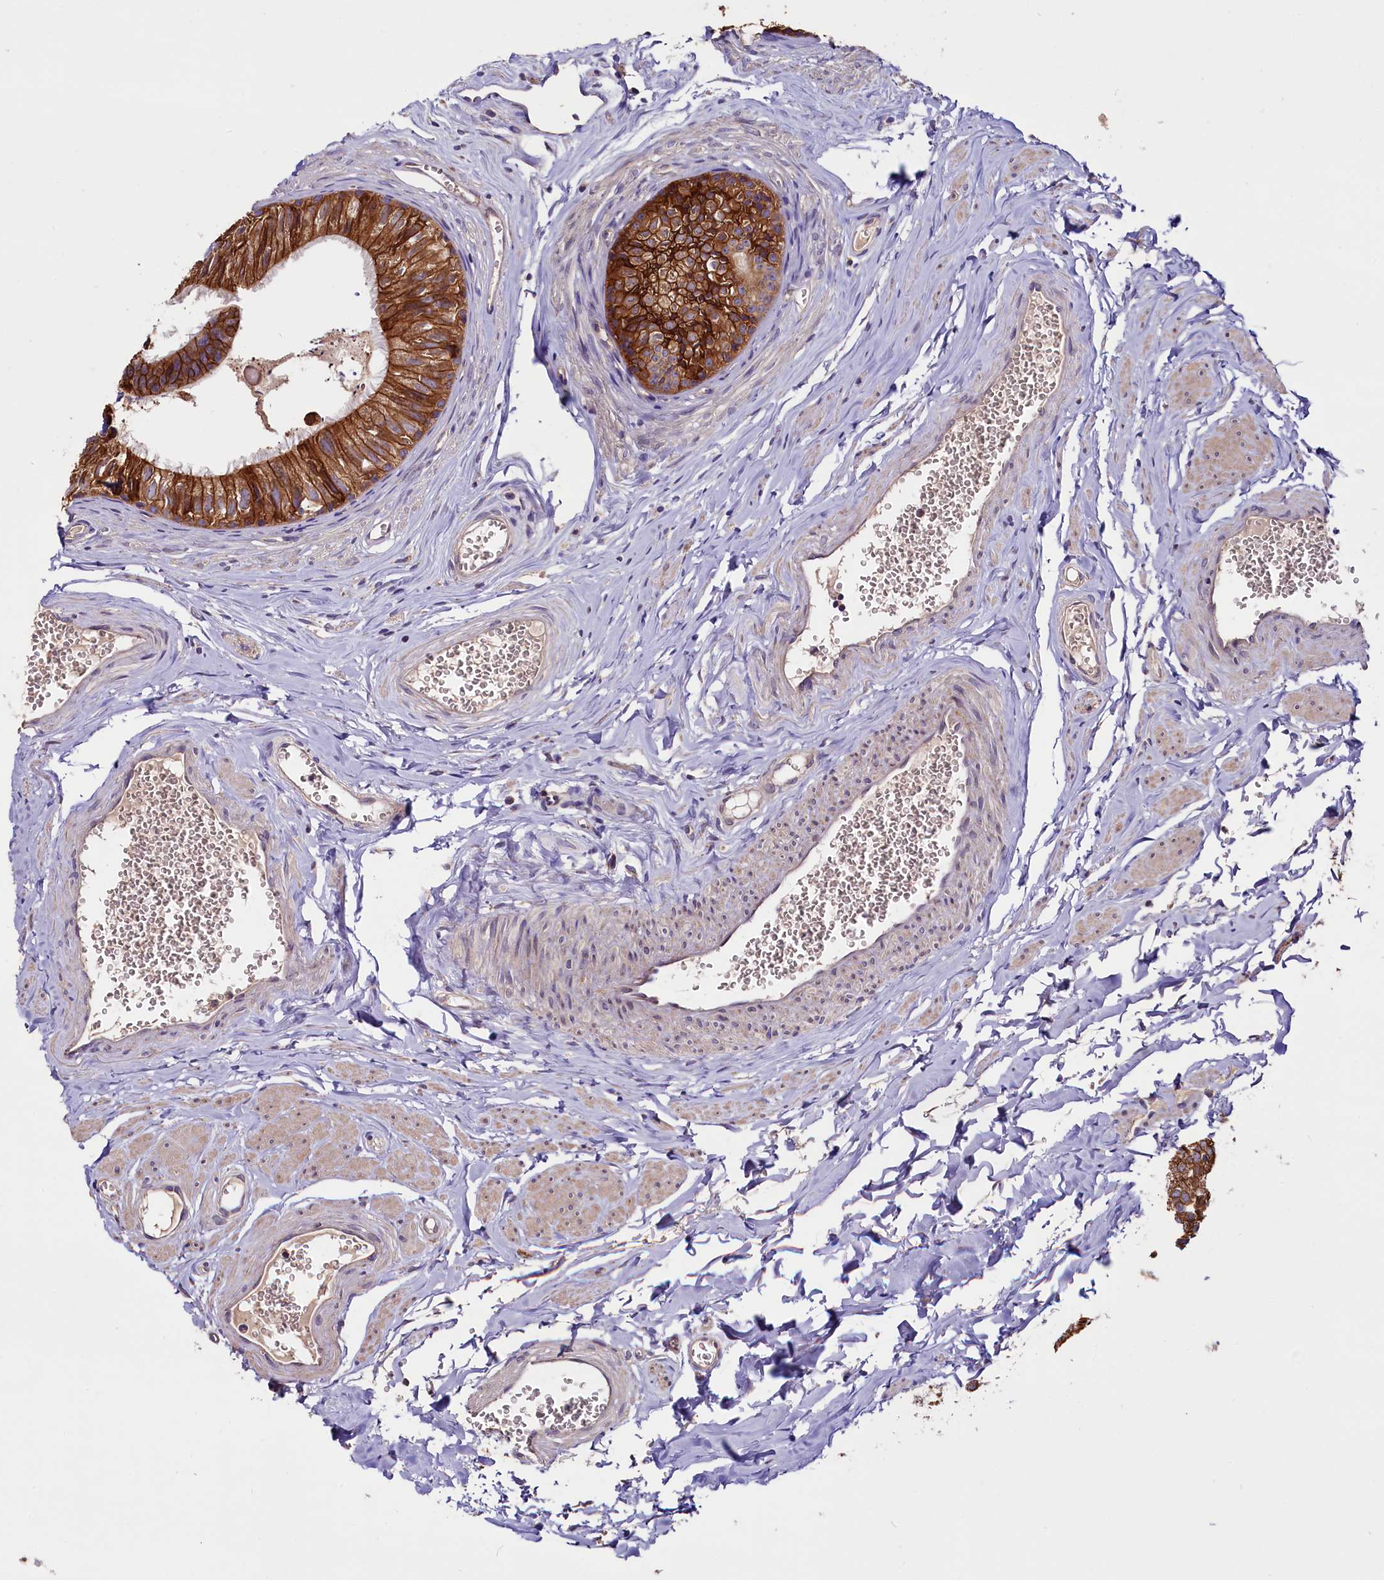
{"staining": {"intensity": "strong", "quantity": ">75%", "location": "cytoplasmic/membranous"}, "tissue": "epididymis", "cell_type": "Glandular cells", "image_type": "normal", "snomed": [{"axis": "morphology", "description": "Normal tissue, NOS"}, {"axis": "topography", "description": "Epididymis"}], "caption": "High-power microscopy captured an immunohistochemistry (IHC) histopathology image of benign epididymis, revealing strong cytoplasmic/membranous expression in approximately >75% of glandular cells. (DAB IHC with brightfield microscopy, high magnification).", "gene": "ZSWIM1", "patient": {"sex": "male", "age": 36}}